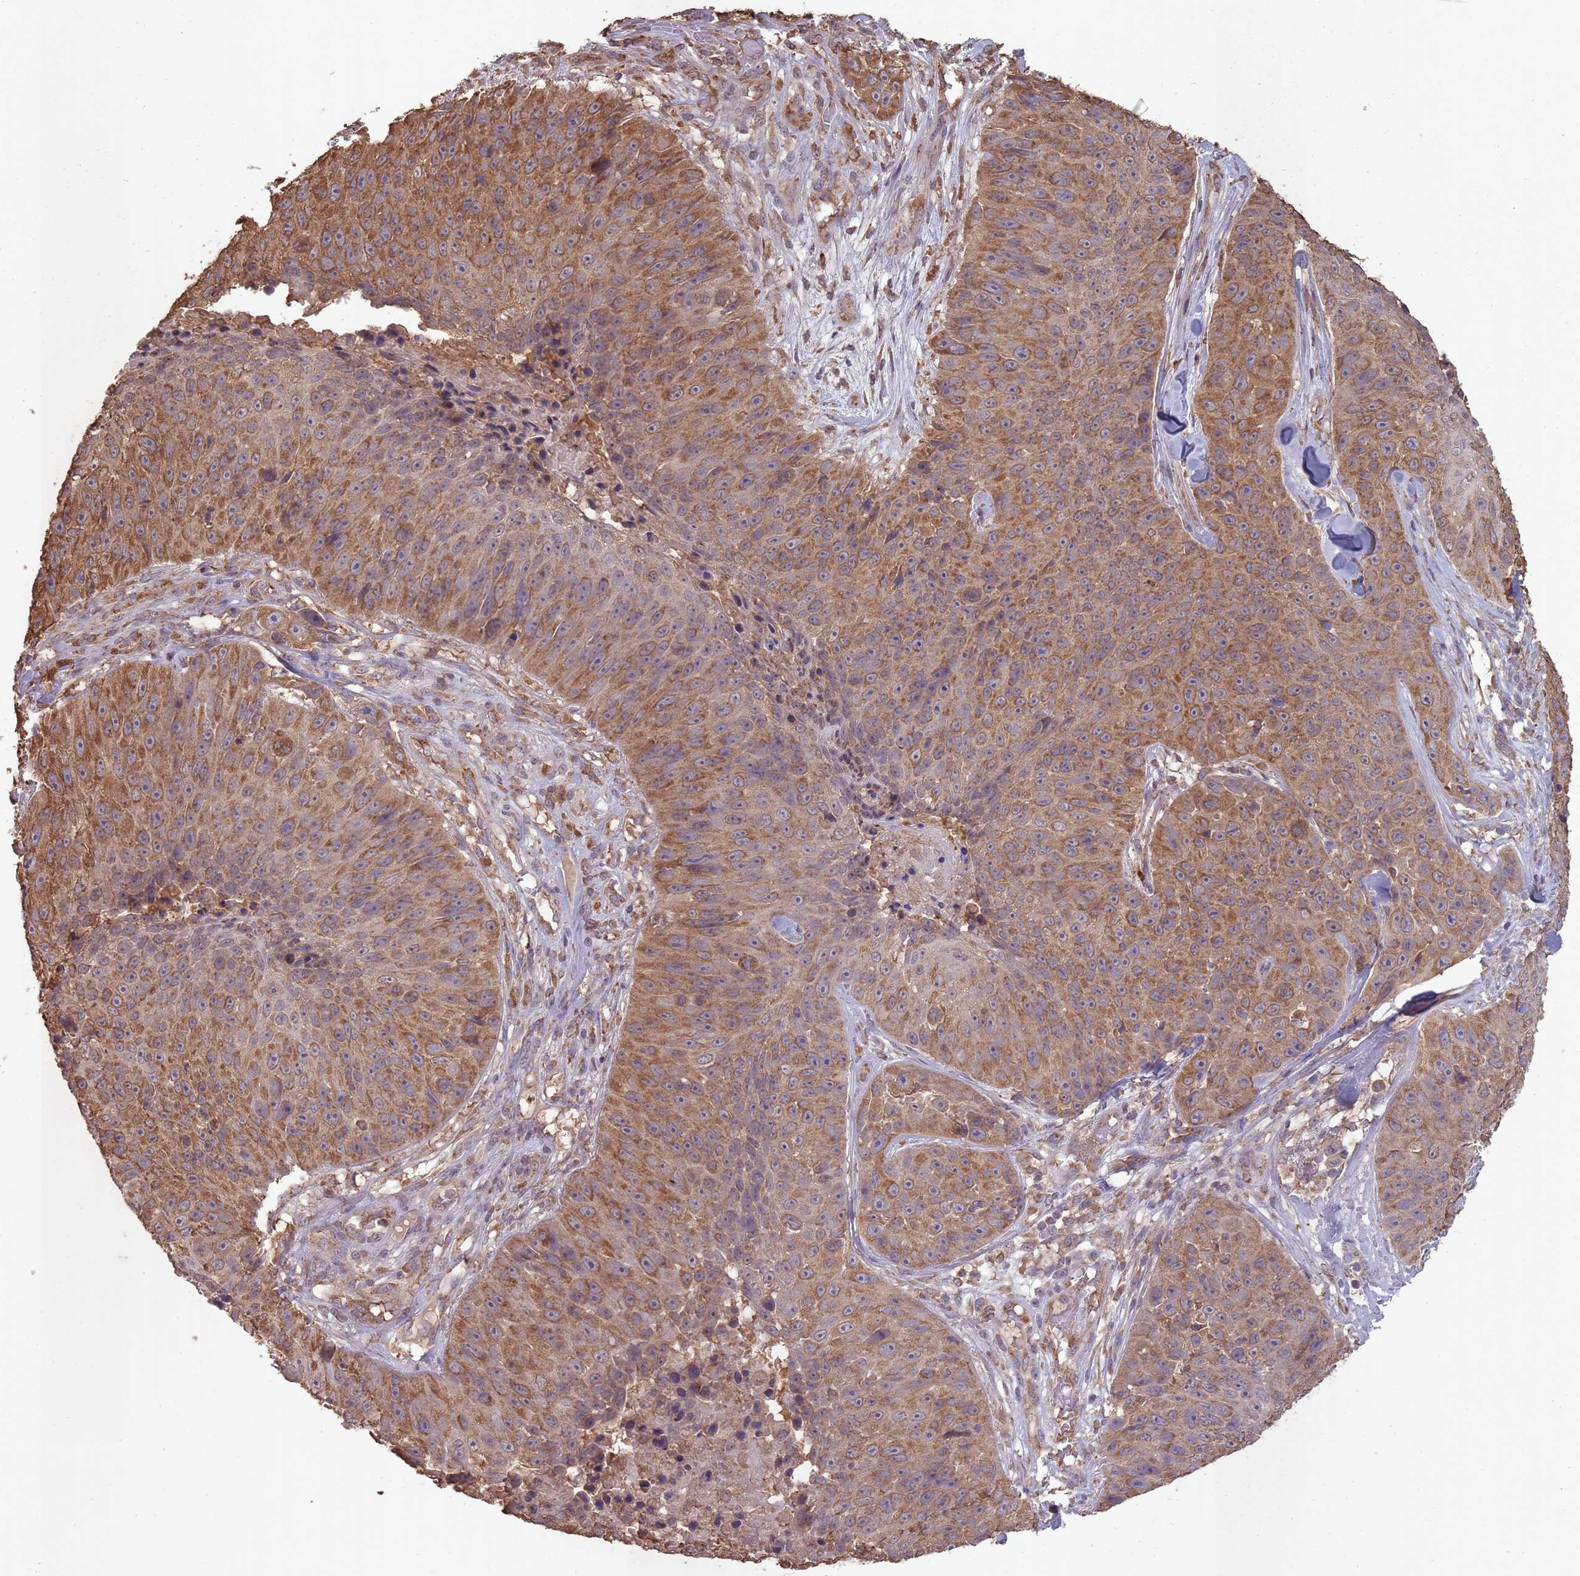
{"staining": {"intensity": "strong", "quantity": ">75%", "location": "cytoplasmic/membranous"}, "tissue": "skin cancer", "cell_type": "Tumor cells", "image_type": "cancer", "snomed": [{"axis": "morphology", "description": "Squamous cell carcinoma, NOS"}, {"axis": "topography", "description": "Skin"}], "caption": "Skin squamous cell carcinoma stained for a protein demonstrates strong cytoplasmic/membranous positivity in tumor cells.", "gene": "SANBR", "patient": {"sex": "female", "age": 87}}